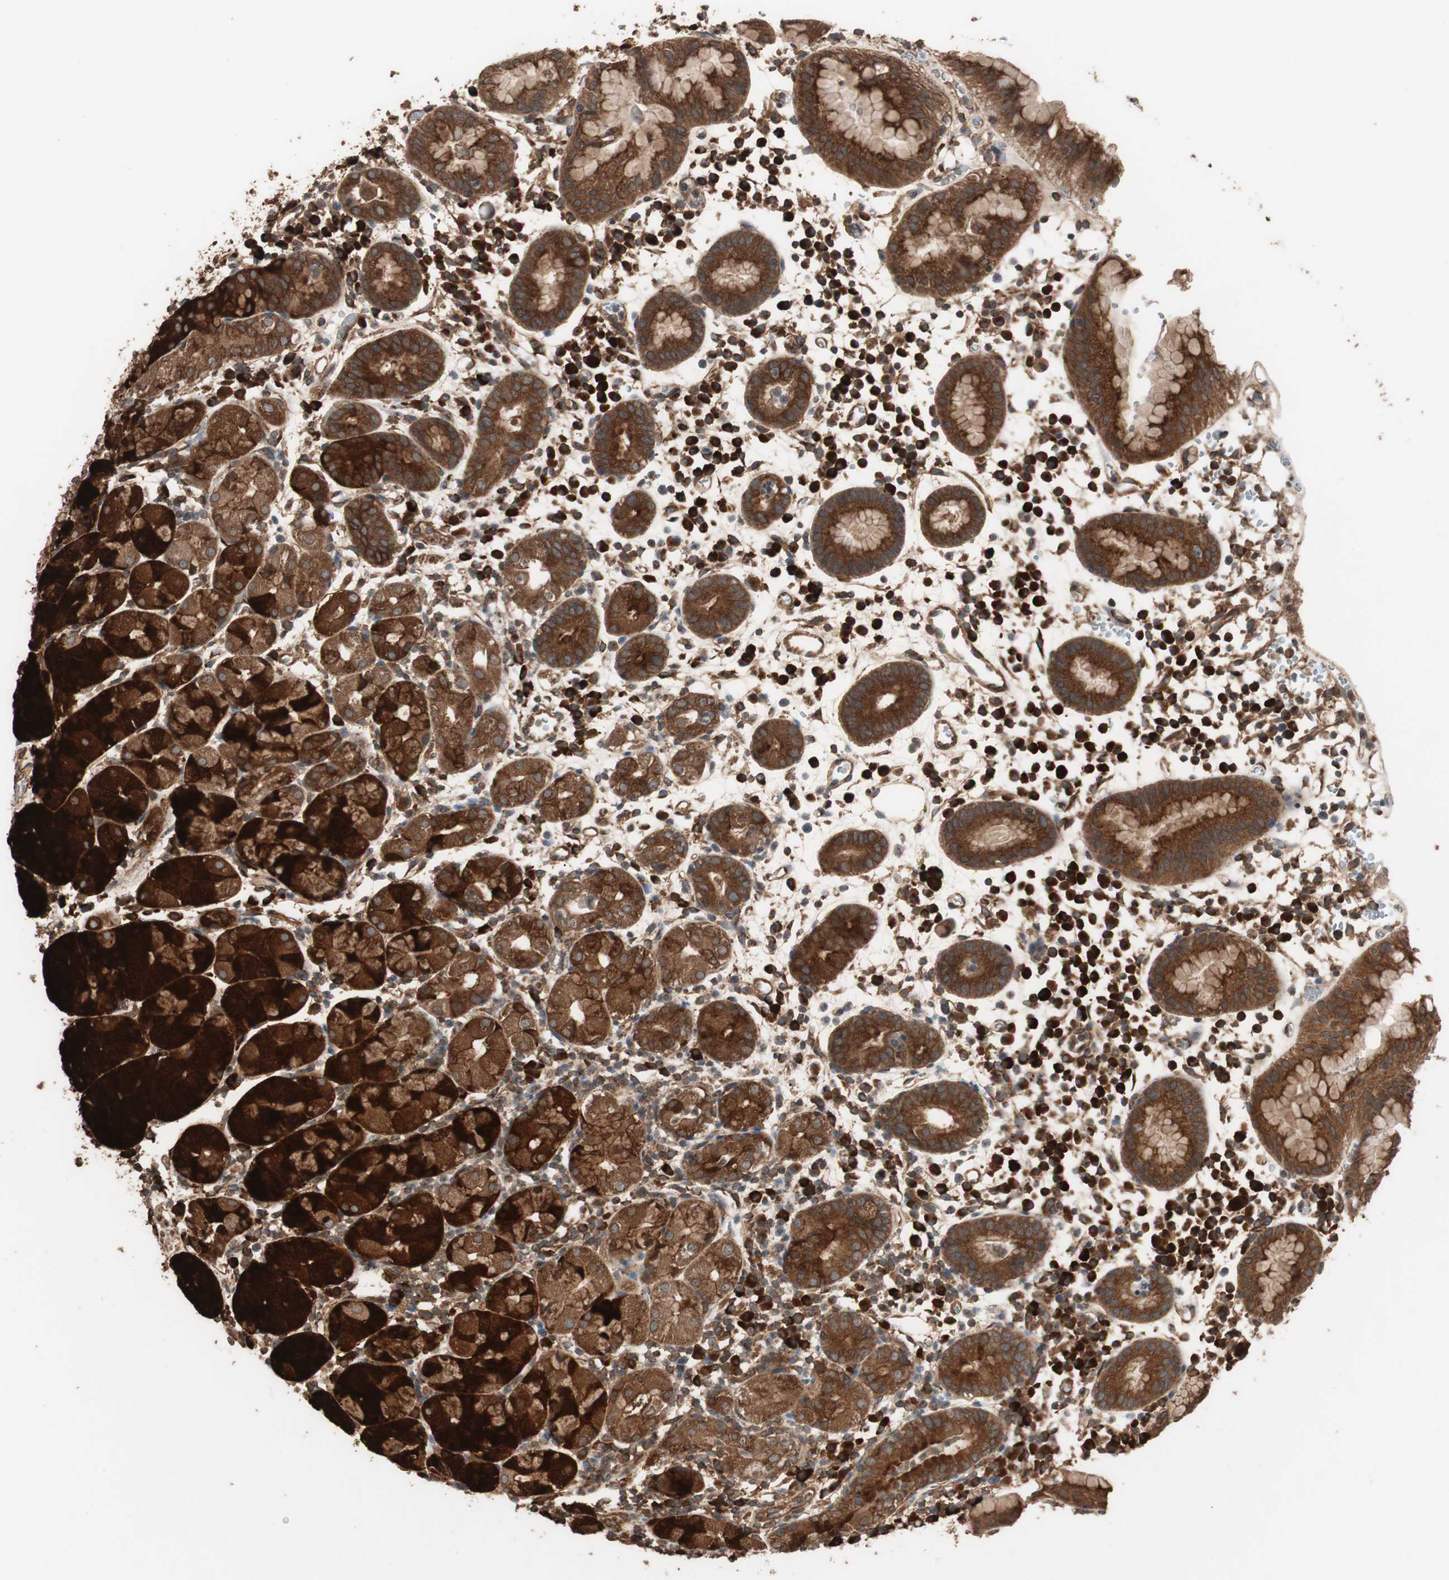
{"staining": {"intensity": "strong", "quantity": ">75%", "location": "cytoplasmic/membranous"}, "tissue": "stomach", "cell_type": "Glandular cells", "image_type": "normal", "snomed": [{"axis": "morphology", "description": "Normal tissue, NOS"}, {"axis": "topography", "description": "Stomach"}, {"axis": "topography", "description": "Stomach, lower"}], "caption": "Protein expression analysis of normal stomach displays strong cytoplasmic/membranous expression in about >75% of glandular cells.", "gene": "LZTS1", "patient": {"sex": "female", "age": 75}}